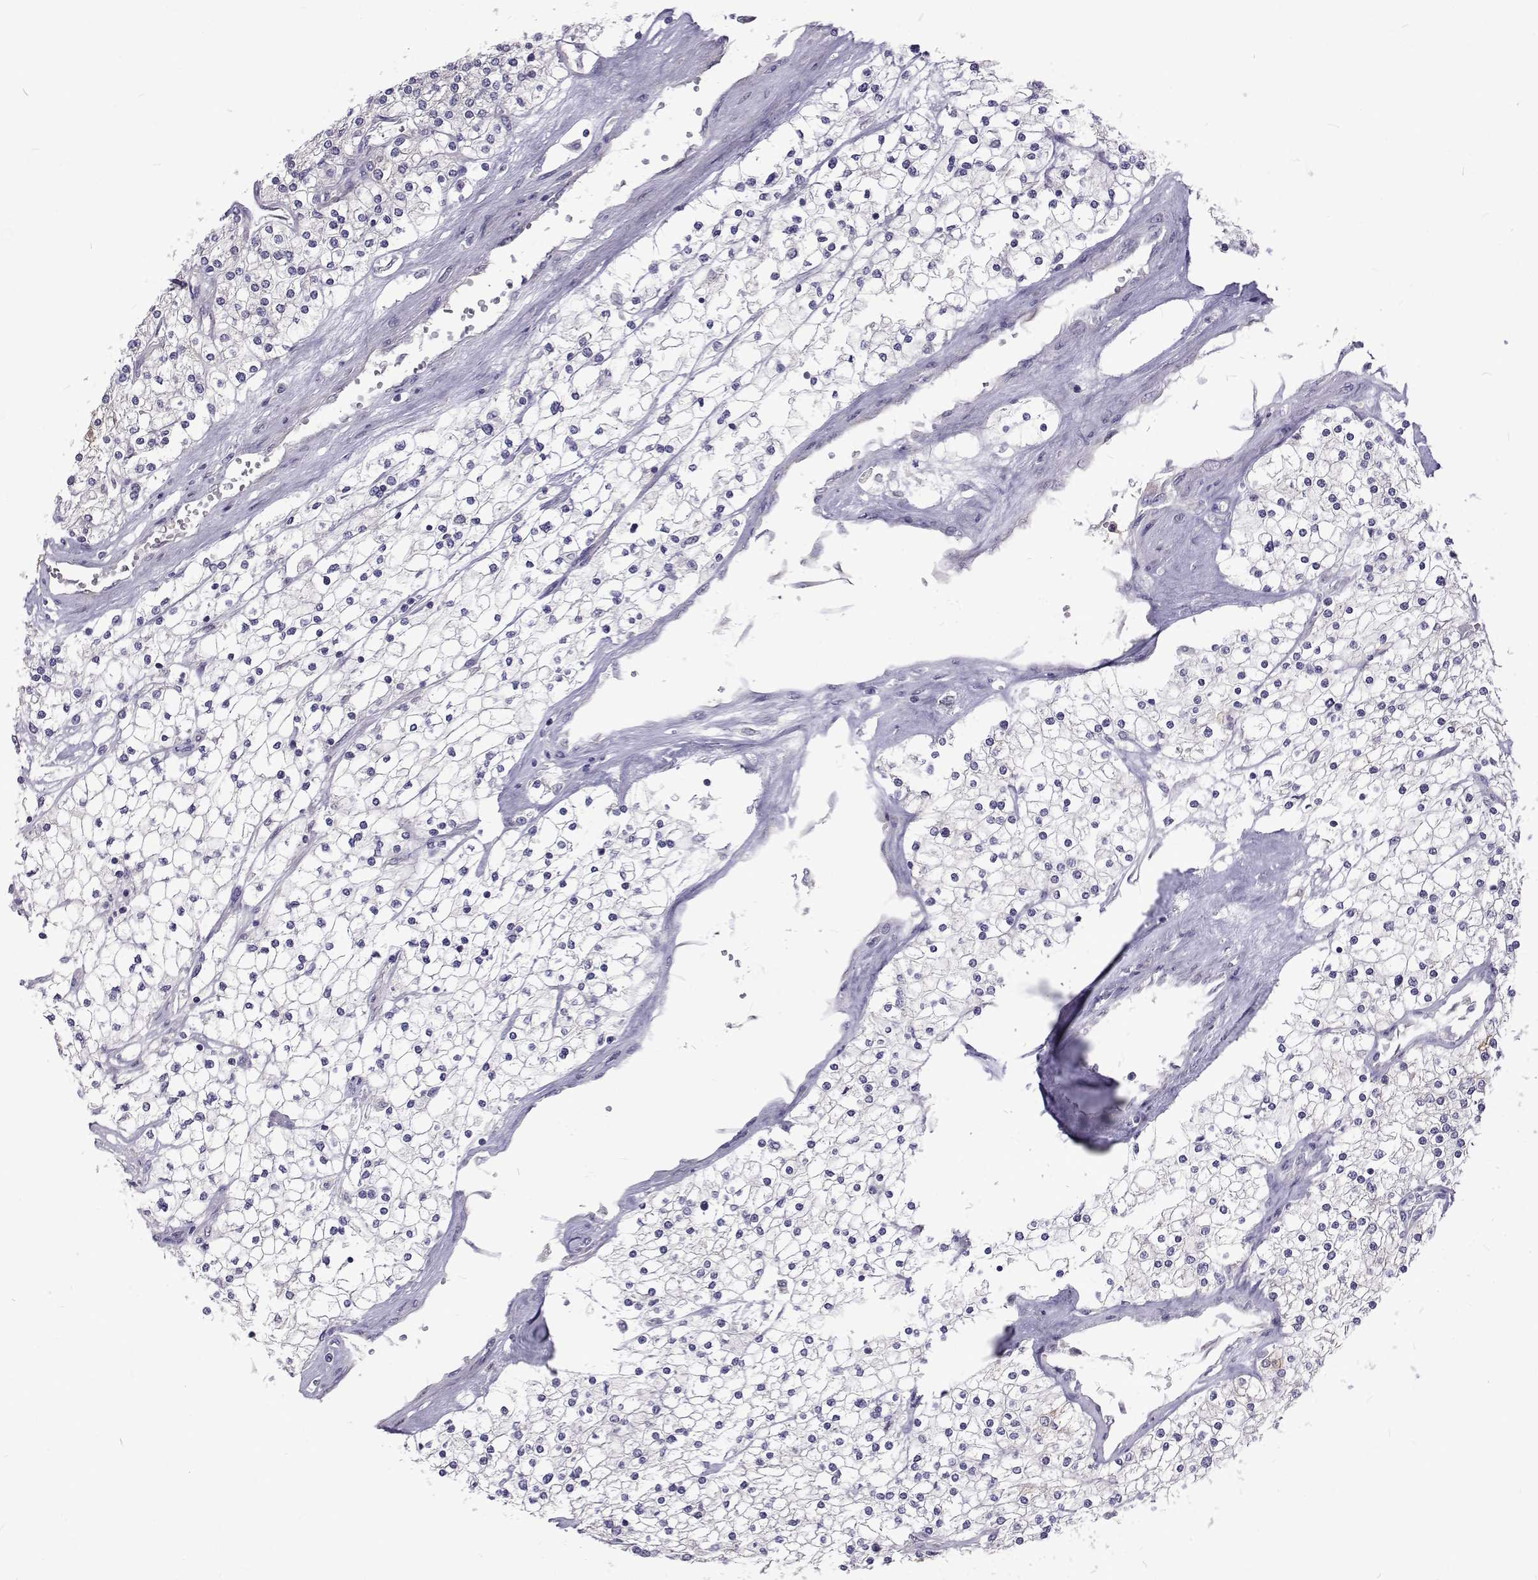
{"staining": {"intensity": "moderate", "quantity": "<25%", "location": "cytoplasmic/membranous"}, "tissue": "renal cancer", "cell_type": "Tumor cells", "image_type": "cancer", "snomed": [{"axis": "morphology", "description": "Adenocarcinoma, NOS"}, {"axis": "topography", "description": "Kidney"}], "caption": "Immunohistochemistry of renal cancer (adenocarcinoma) displays low levels of moderate cytoplasmic/membranous staining in approximately <25% of tumor cells. Using DAB (brown) and hematoxylin (blue) stains, captured at high magnification using brightfield microscopy.", "gene": "NPR3", "patient": {"sex": "male", "age": 80}}